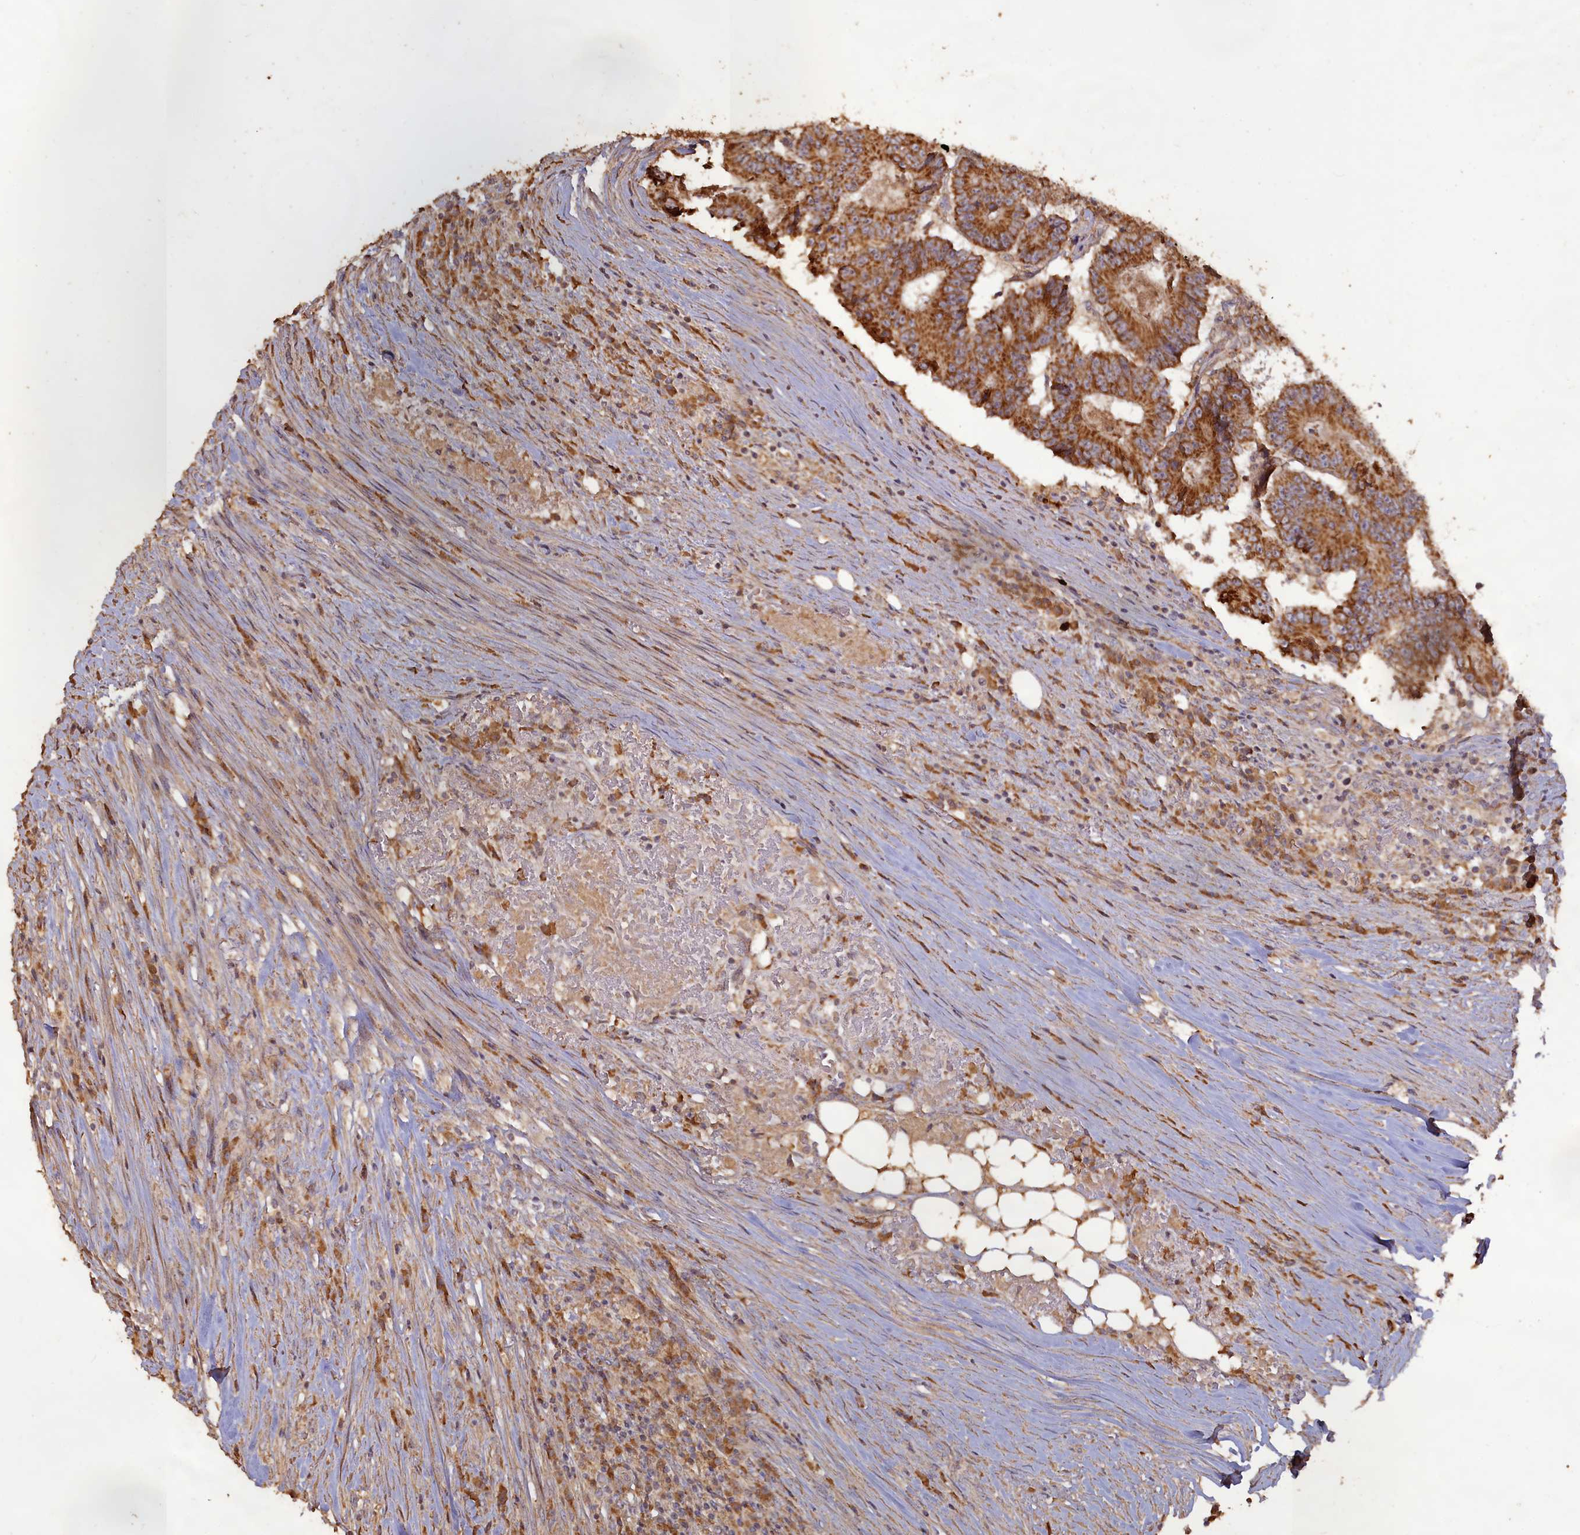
{"staining": {"intensity": "strong", "quantity": ">75%", "location": "cytoplasmic/membranous"}, "tissue": "colorectal cancer", "cell_type": "Tumor cells", "image_type": "cancer", "snomed": [{"axis": "morphology", "description": "Adenocarcinoma, NOS"}, {"axis": "topography", "description": "Colon"}], "caption": "Colorectal cancer (adenocarcinoma) was stained to show a protein in brown. There is high levels of strong cytoplasmic/membranous positivity in approximately >75% of tumor cells.", "gene": "LAYN", "patient": {"sex": "male", "age": 83}}